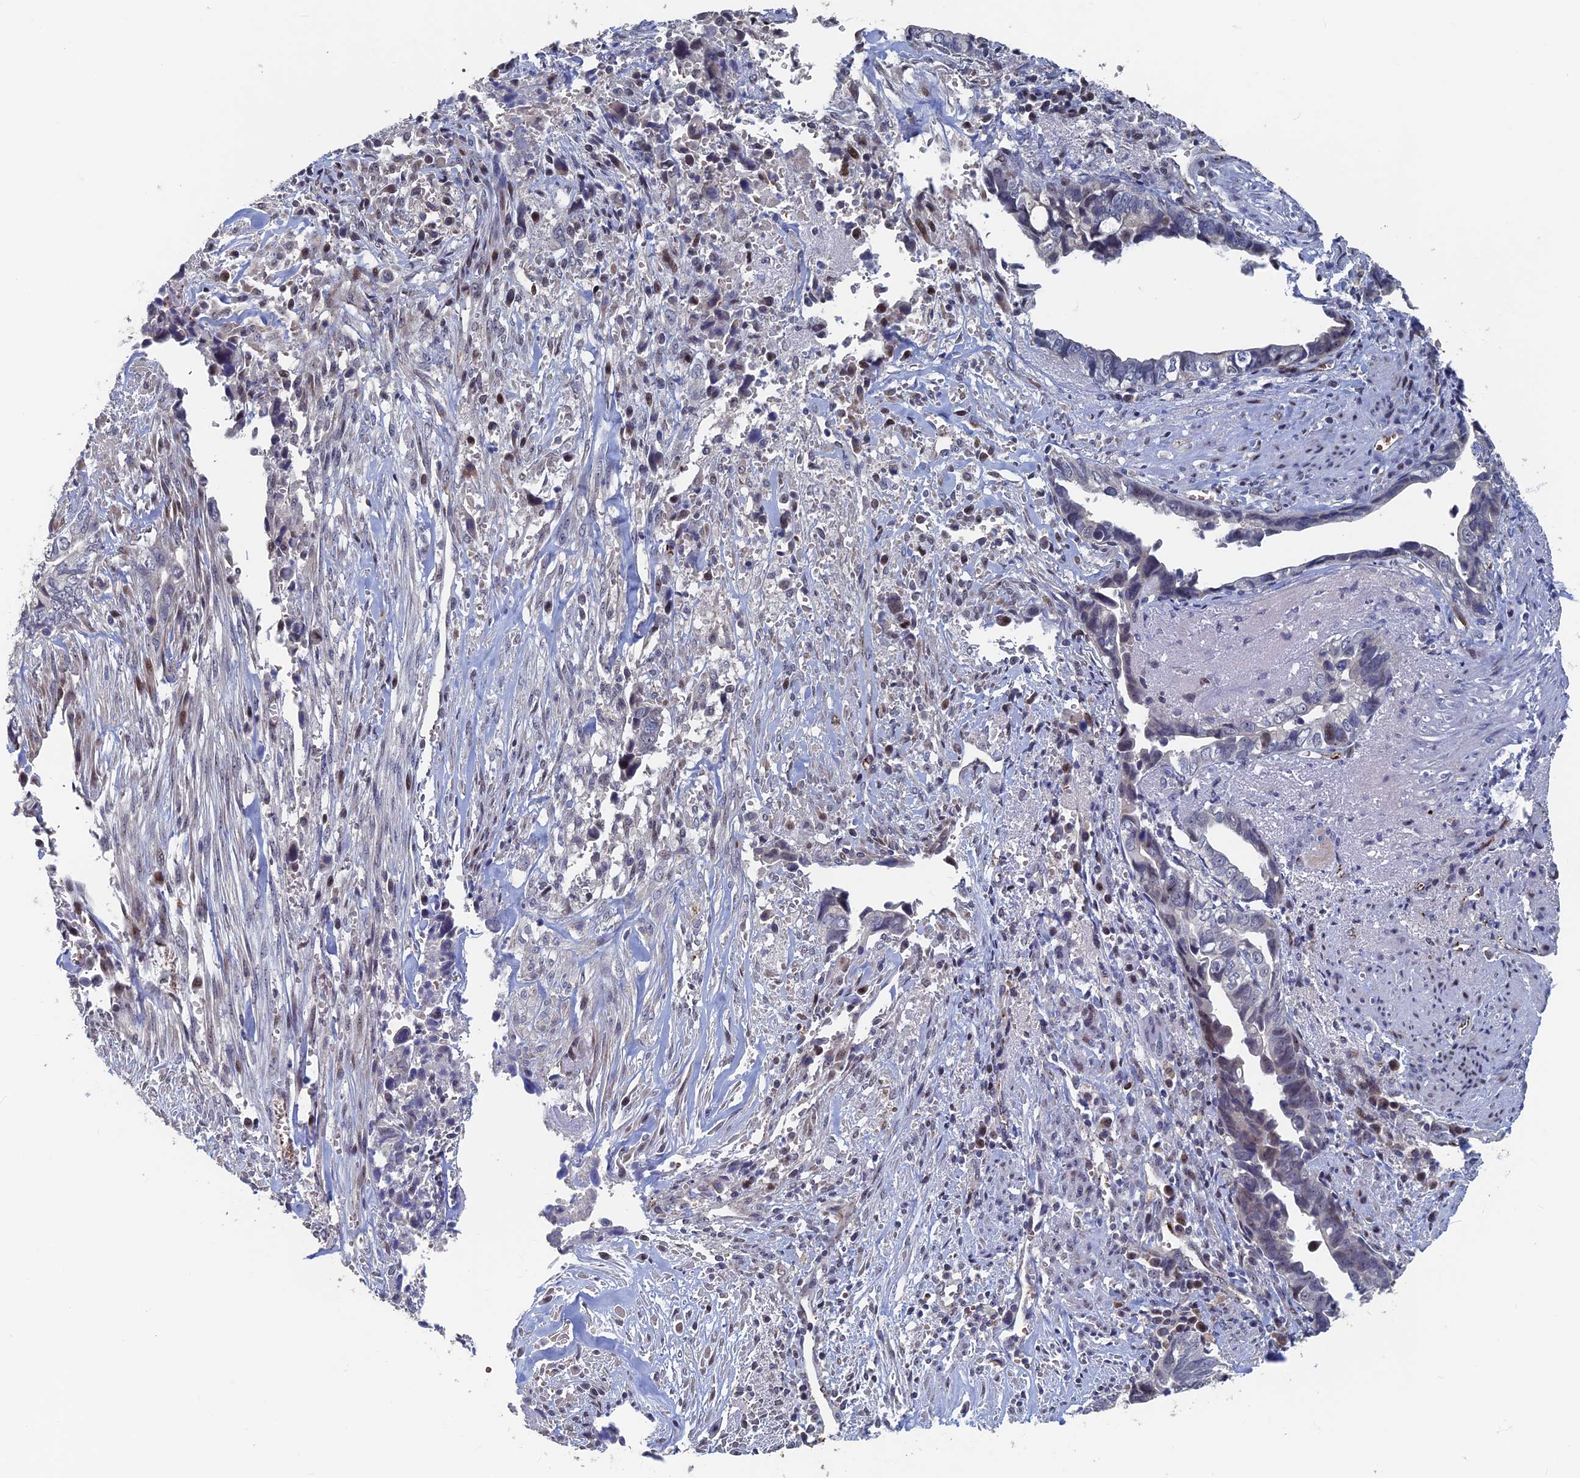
{"staining": {"intensity": "negative", "quantity": "none", "location": "none"}, "tissue": "liver cancer", "cell_type": "Tumor cells", "image_type": "cancer", "snomed": [{"axis": "morphology", "description": "Cholangiocarcinoma"}, {"axis": "topography", "description": "Liver"}], "caption": "High magnification brightfield microscopy of liver cancer (cholangiocarcinoma) stained with DAB (3,3'-diaminobenzidine) (brown) and counterstained with hematoxylin (blue): tumor cells show no significant staining.", "gene": "SH3D21", "patient": {"sex": "female", "age": 79}}